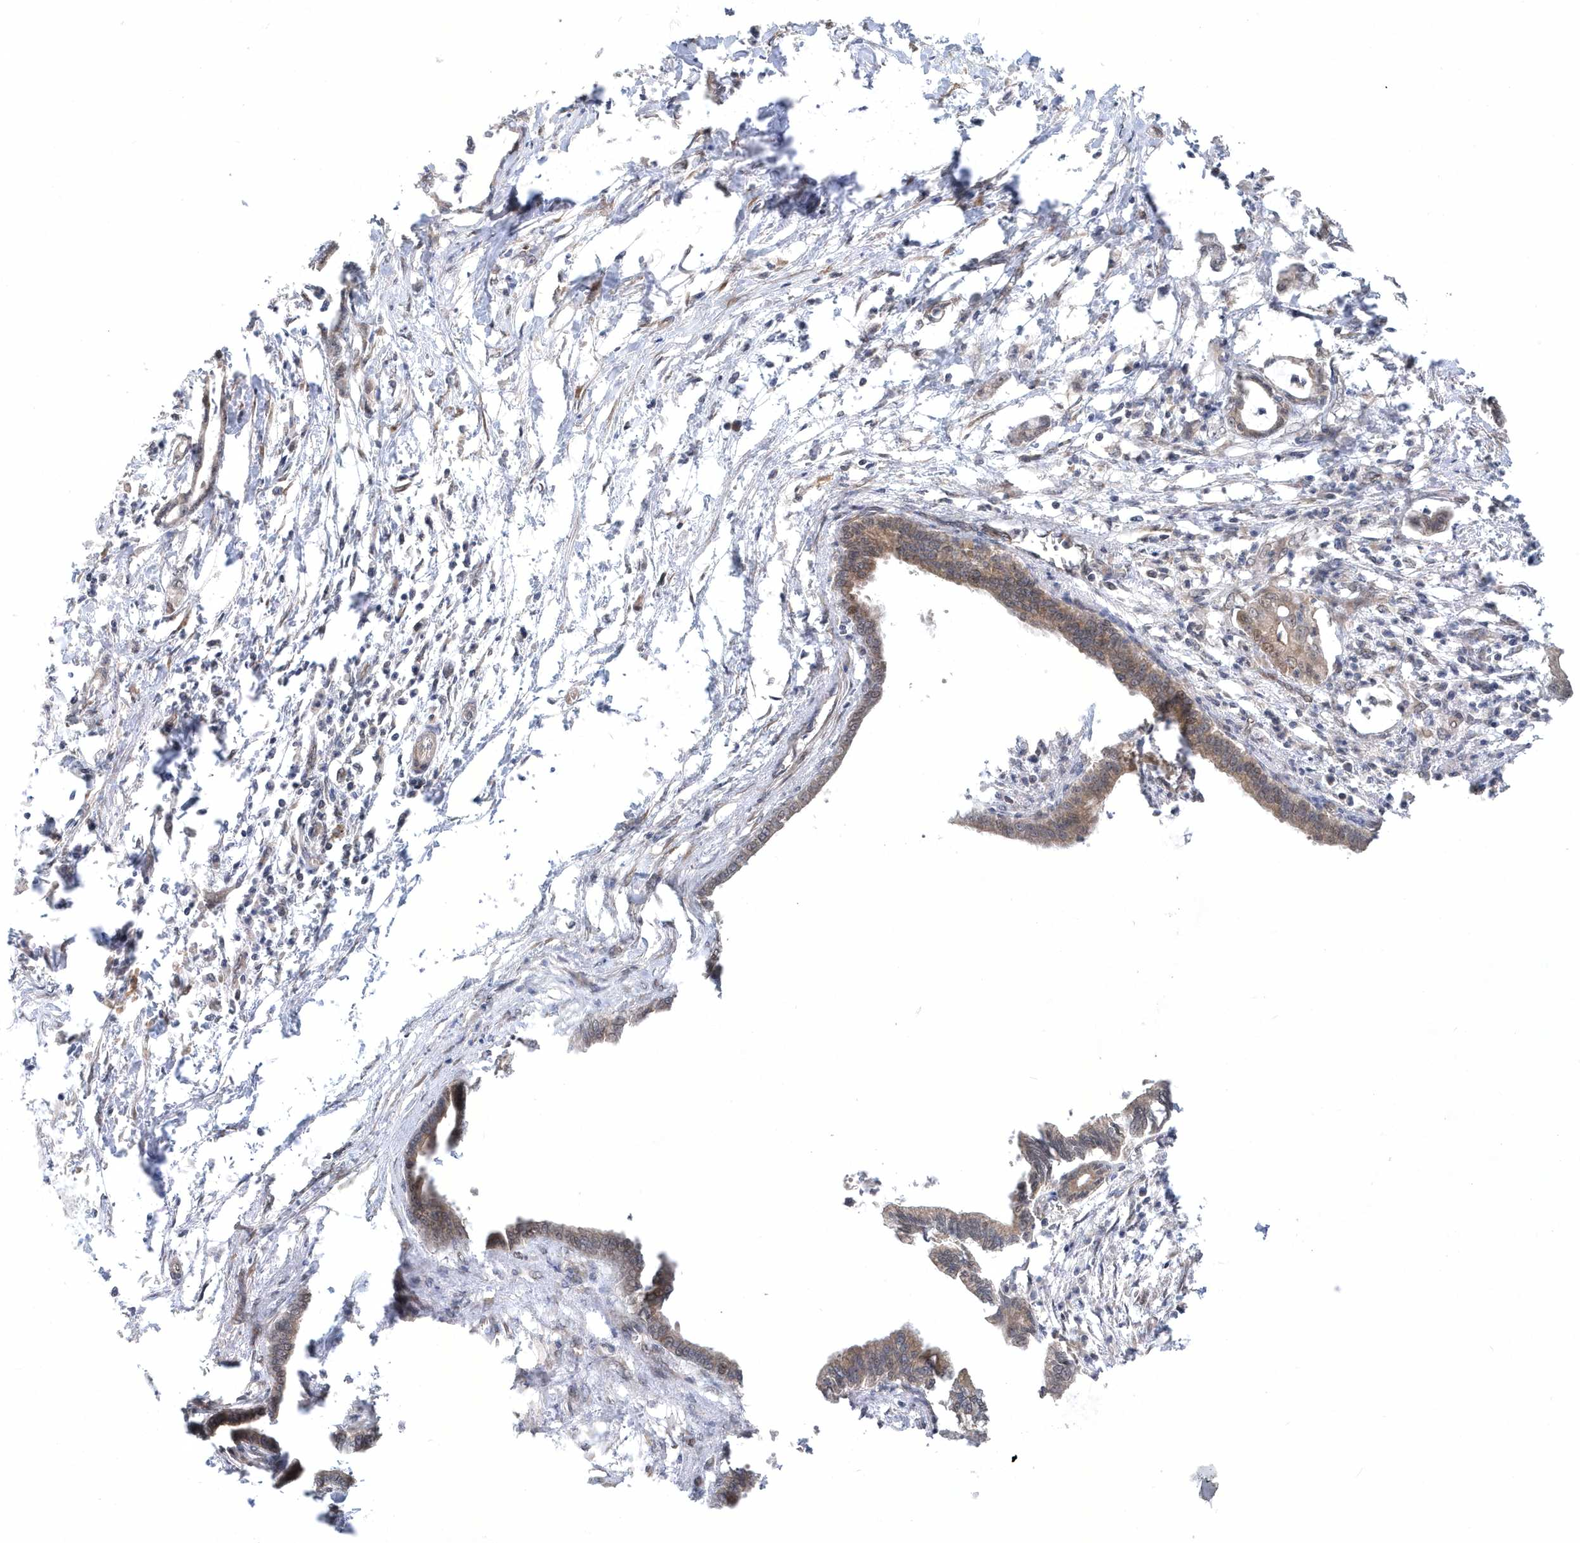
{"staining": {"intensity": "weak", "quantity": ">75%", "location": "cytoplasmic/membranous,nuclear"}, "tissue": "pancreatic cancer", "cell_type": "Tumor cells", "image_type": "cancer", "snomed": [{"axis": "morphology", "description": "Adenocarcinoma, NOS"}, {"axis": "topography", "description": "Pancreas"}], "caption": "An image showing weak cytoplasmic/membranous and nuclear positivity in approximately >75% of tumor cells in pancreatic adenocarcinoma, as visualized by brown immunohistochemical staining.", "gene": "MXI1", "patient": {"sex": "female", "age": 55}}